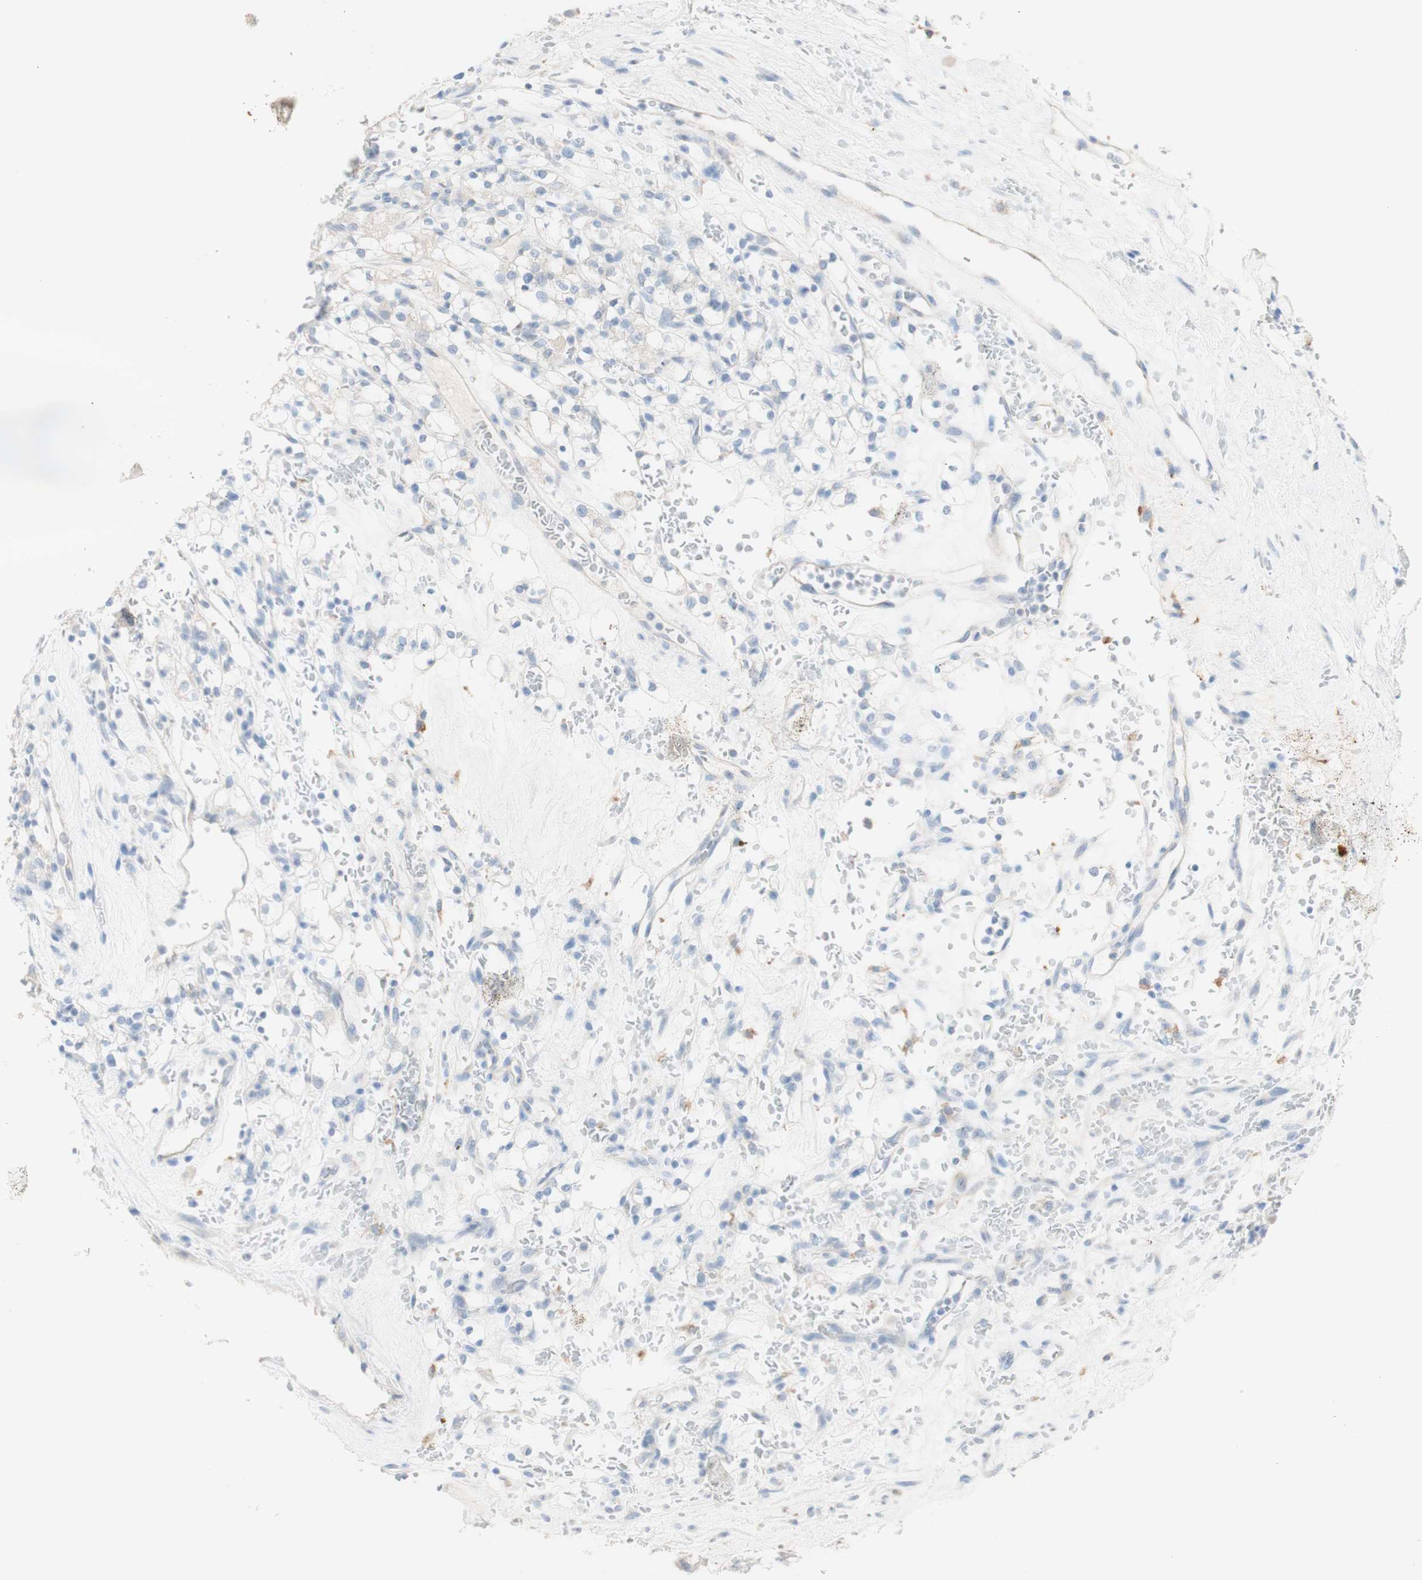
{"staining": {"intensity": "negative", "quantity": "none", "location": "none"}, "tissue": "renal cancer", "cell_type": "Tumor cells", "image_type": "cancer", "snomed": [{"axis": "morphology", "description": "Normal tissue, NOS"}, {"axis": "morphology", "description": "Adenocarcinoma, NOS"}, {"axis": "topography", "description": "Kidney"}], "caption": "Micrograph shows no significant protein expression in tumor cells of renal cancer (adenocarcinoma).", "gene": "ART3", "patient": {"sex": "female", "age": 72}}